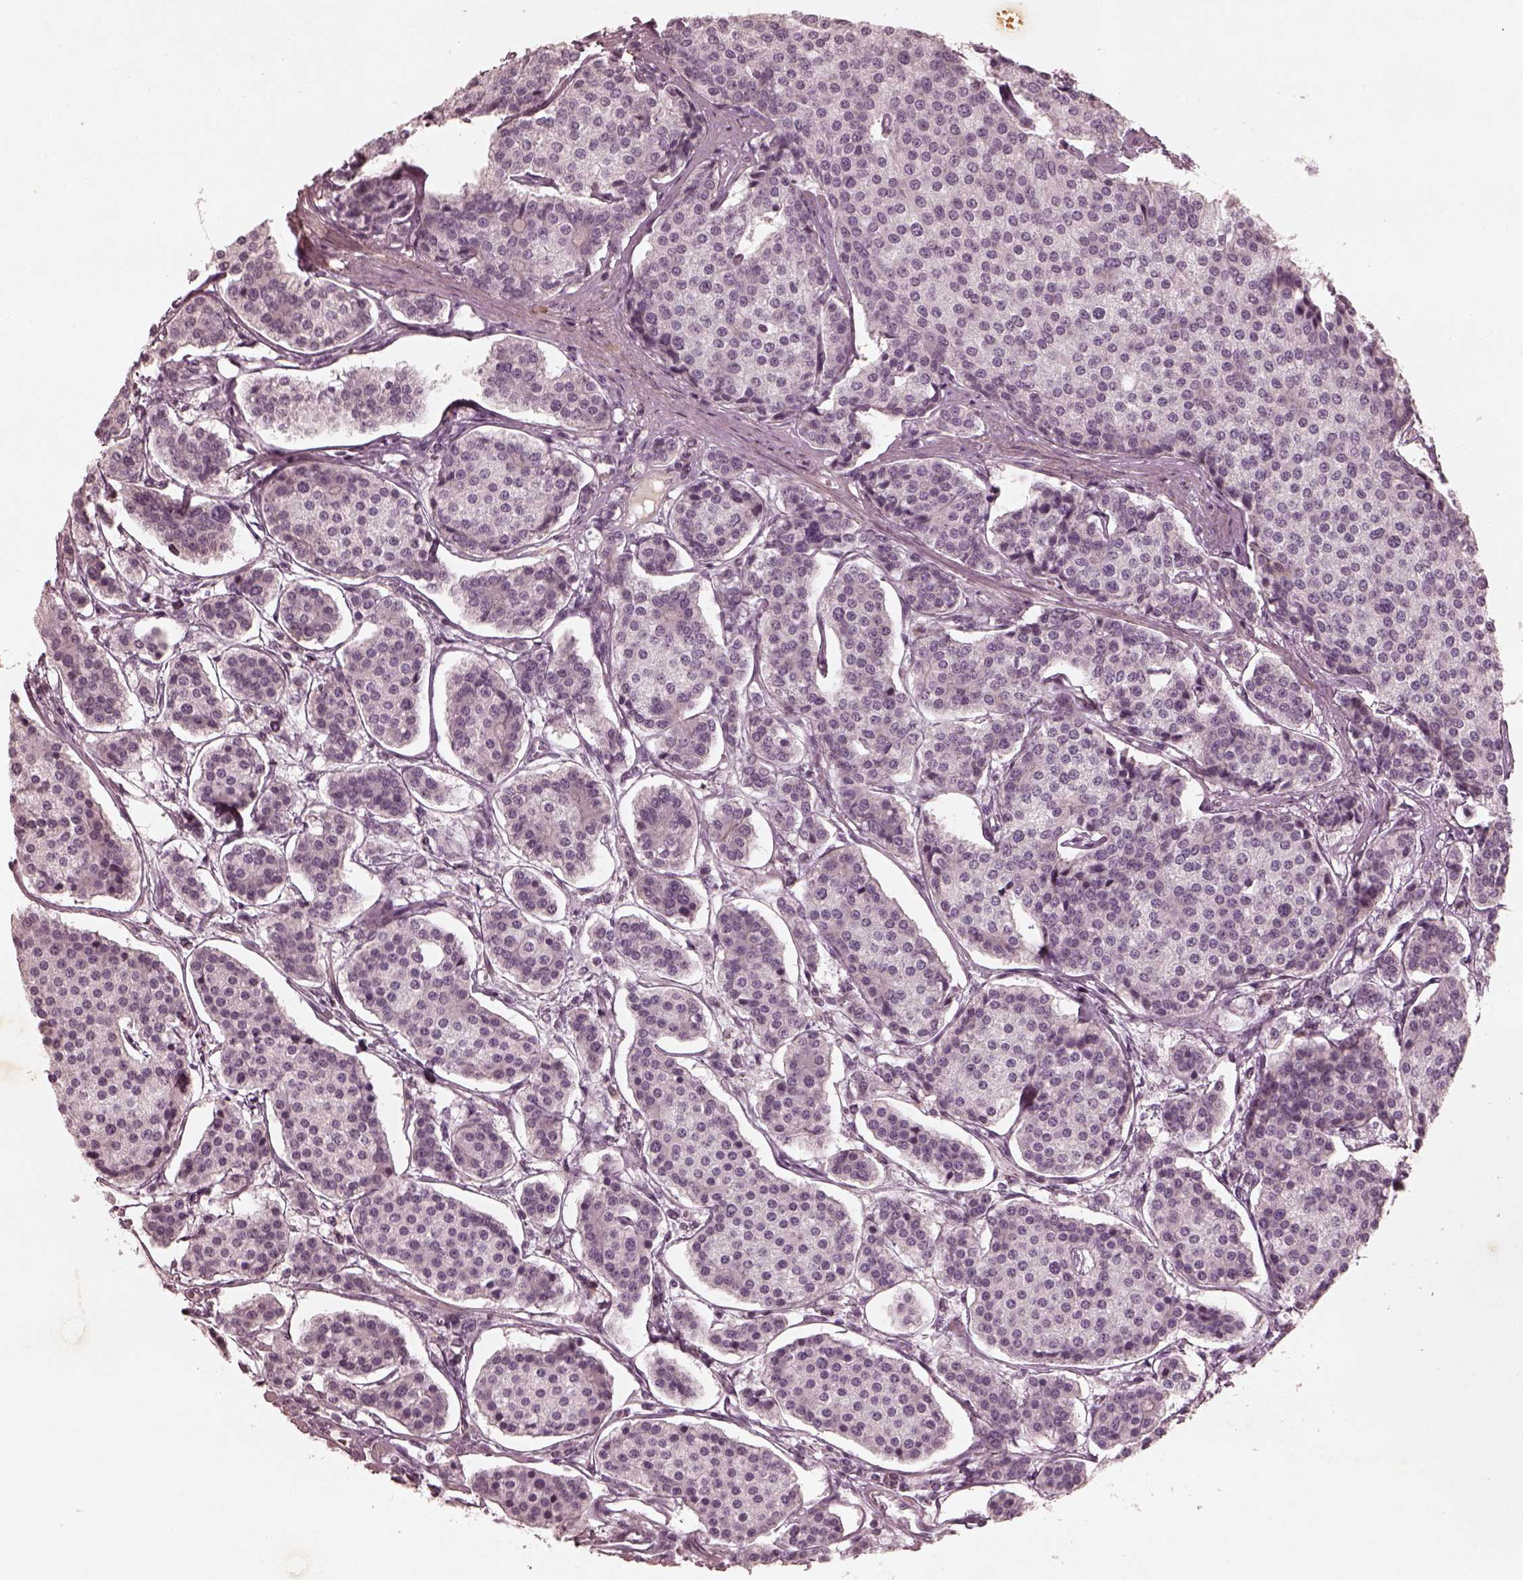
{"staining": {"intensity": "negative", "quantity": "none", "location": "none"}, "tissue": "carcinoid", "cell_type": "Tumor cells", "image_type": "cancer", "snomed": [{"axis": "morphology", "description": "Carcinoid, malignant, NOS"}, {"axis": "topography", "description": "Small intestine"}], "caption": "Immunohistochemical staining of carcinoid reveals no significant positivity in tumor cells.", "gene": "ADRB3", "patient": {"sex": "female", "age": 65}}